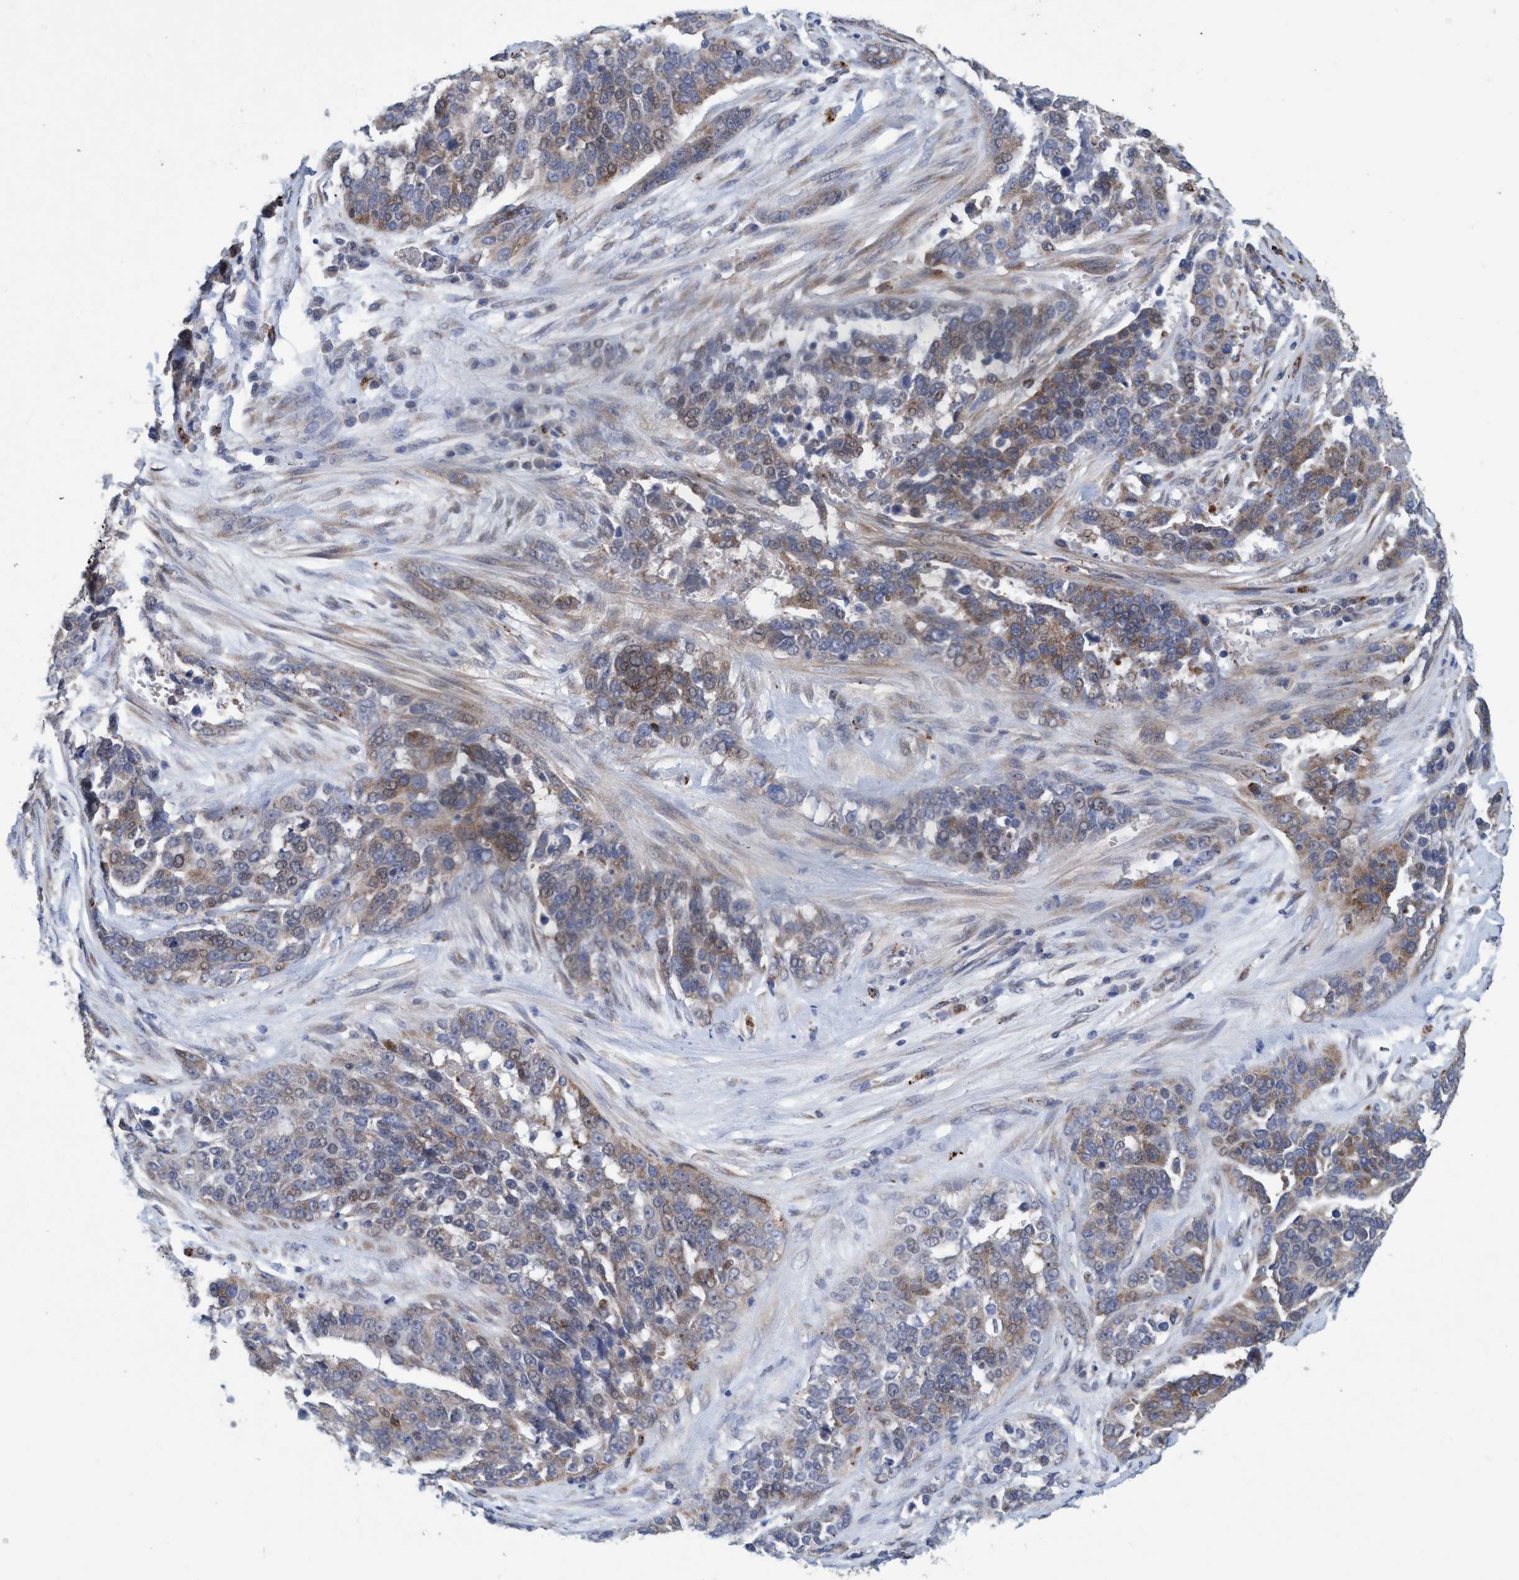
{"staining": {"intensity": "moderate", "quantity": ">75%", "location": "cytoplasmic/membranous"}, "tissue": "ovarian cancer", "cell_type": "Tumor cells", "image_type": "cancer", "snomed": [{"axis": "morphology", "description": "Cystadenocarcinoma, serous, NOS"}, {"axis": "topography", "description": "Ovary"}], "caption": "Ovarian cancer stained for a protein shows moderate cytoplasmic/membranous positivity in tumor cells.", "gene": "BBS9", "patient": {"sex": "female", "age": 44}}